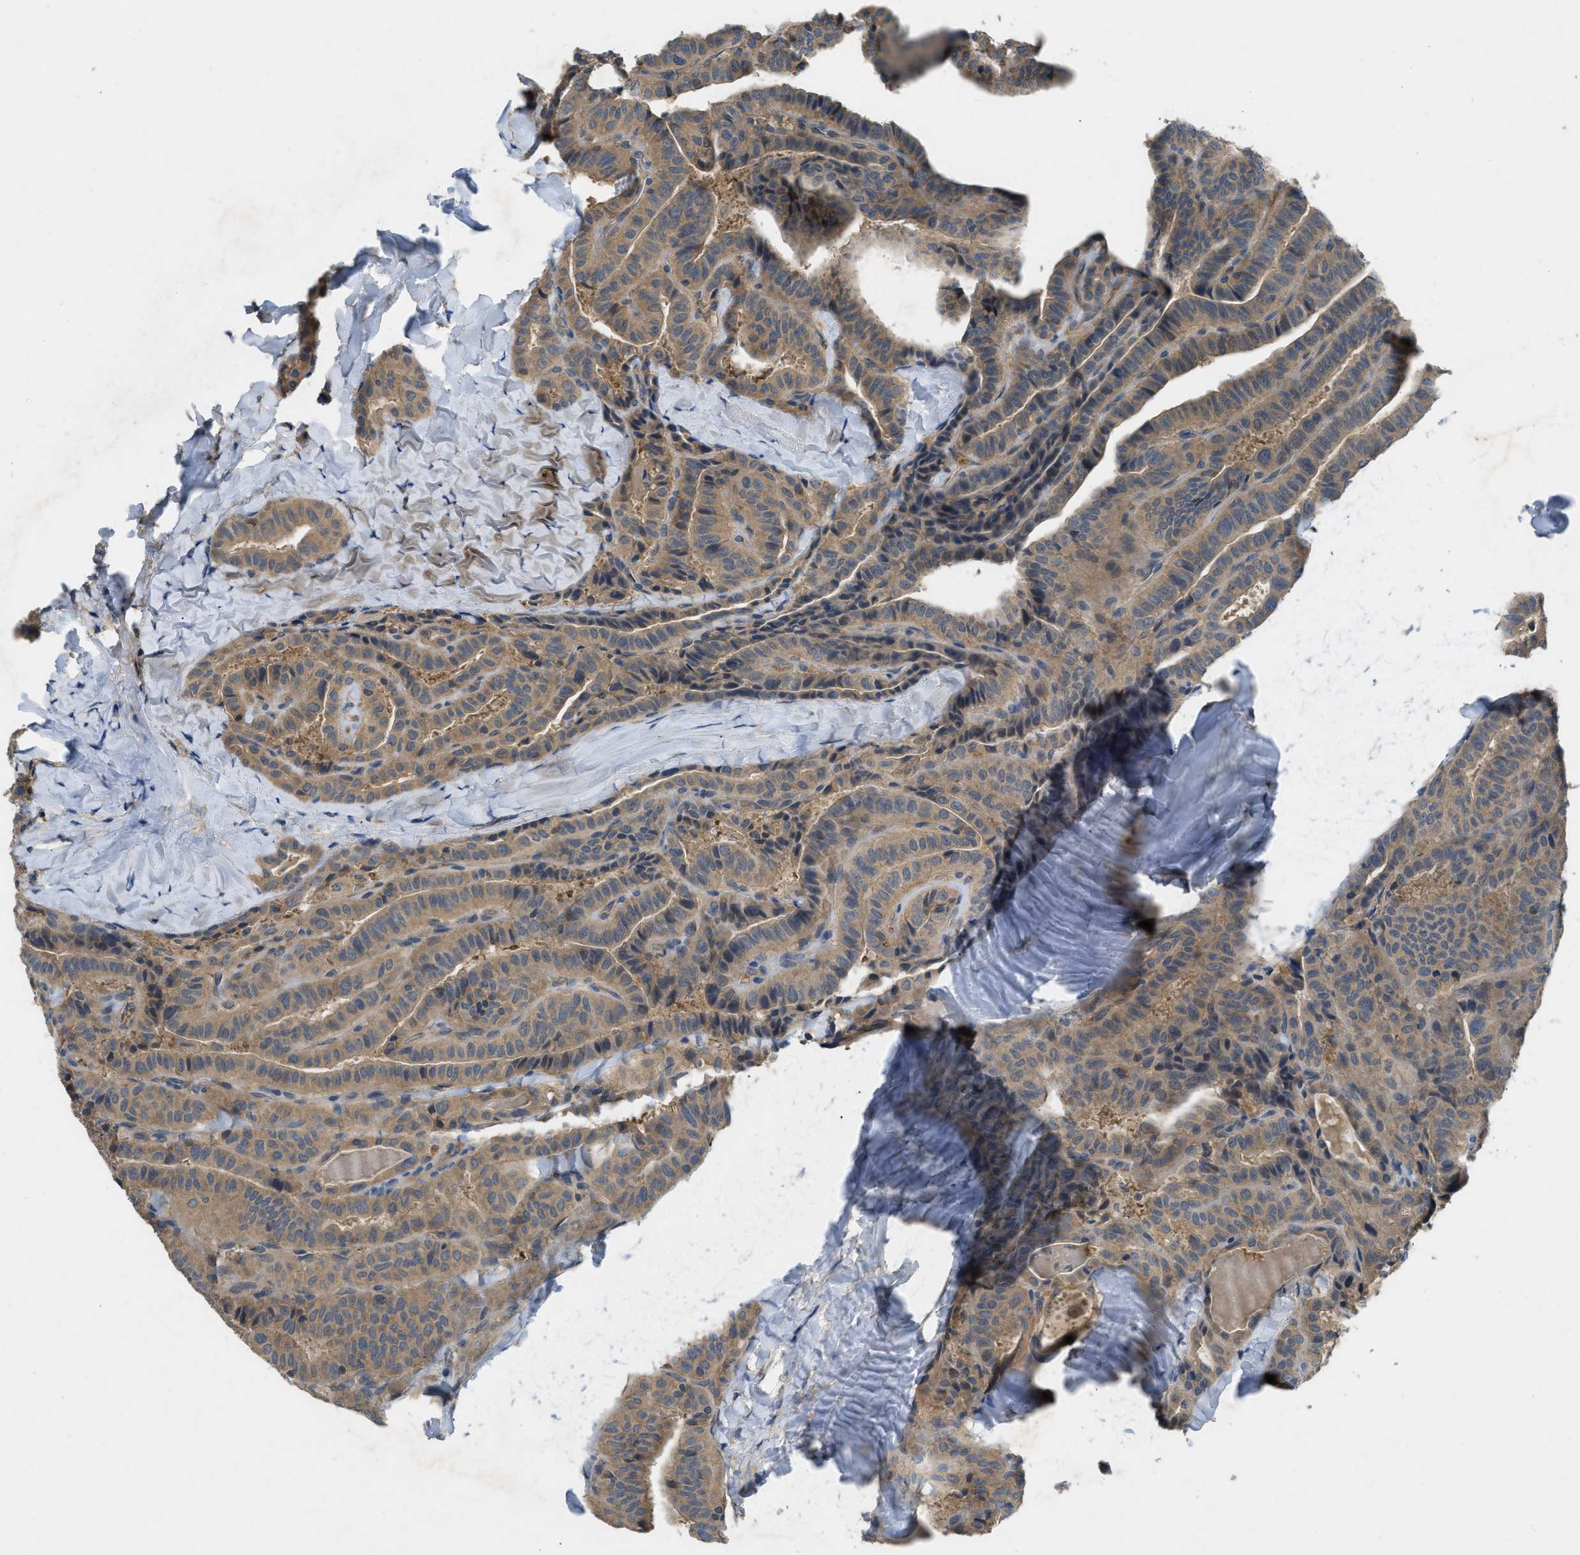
{"staining": {"intensity": "moderate", "quantity": ">75%", "location": "cytoplasmic/membranous"}, "tissue": "thyroid cancer", "cell_type": "Tumor cells", "image_type": "cancer", "snomed": [{"axis": "morphology", "description": "Papillary adenocarcinoma, NOS"}, {"axis": "topography", "description": "Thyroid gland"}], "caption": "Brown immunohistochemical staining in human thyroid cancer displays moderate cytoplasmic/membranous staining in approximately >75% of tumor cells. (DAB (3,3'-diaminobenzidine) IHC, brown staining for protein, blue staining for nuclei).", "gene": "PPP3CA", "patient": {"sex": "male", "age": 77}}